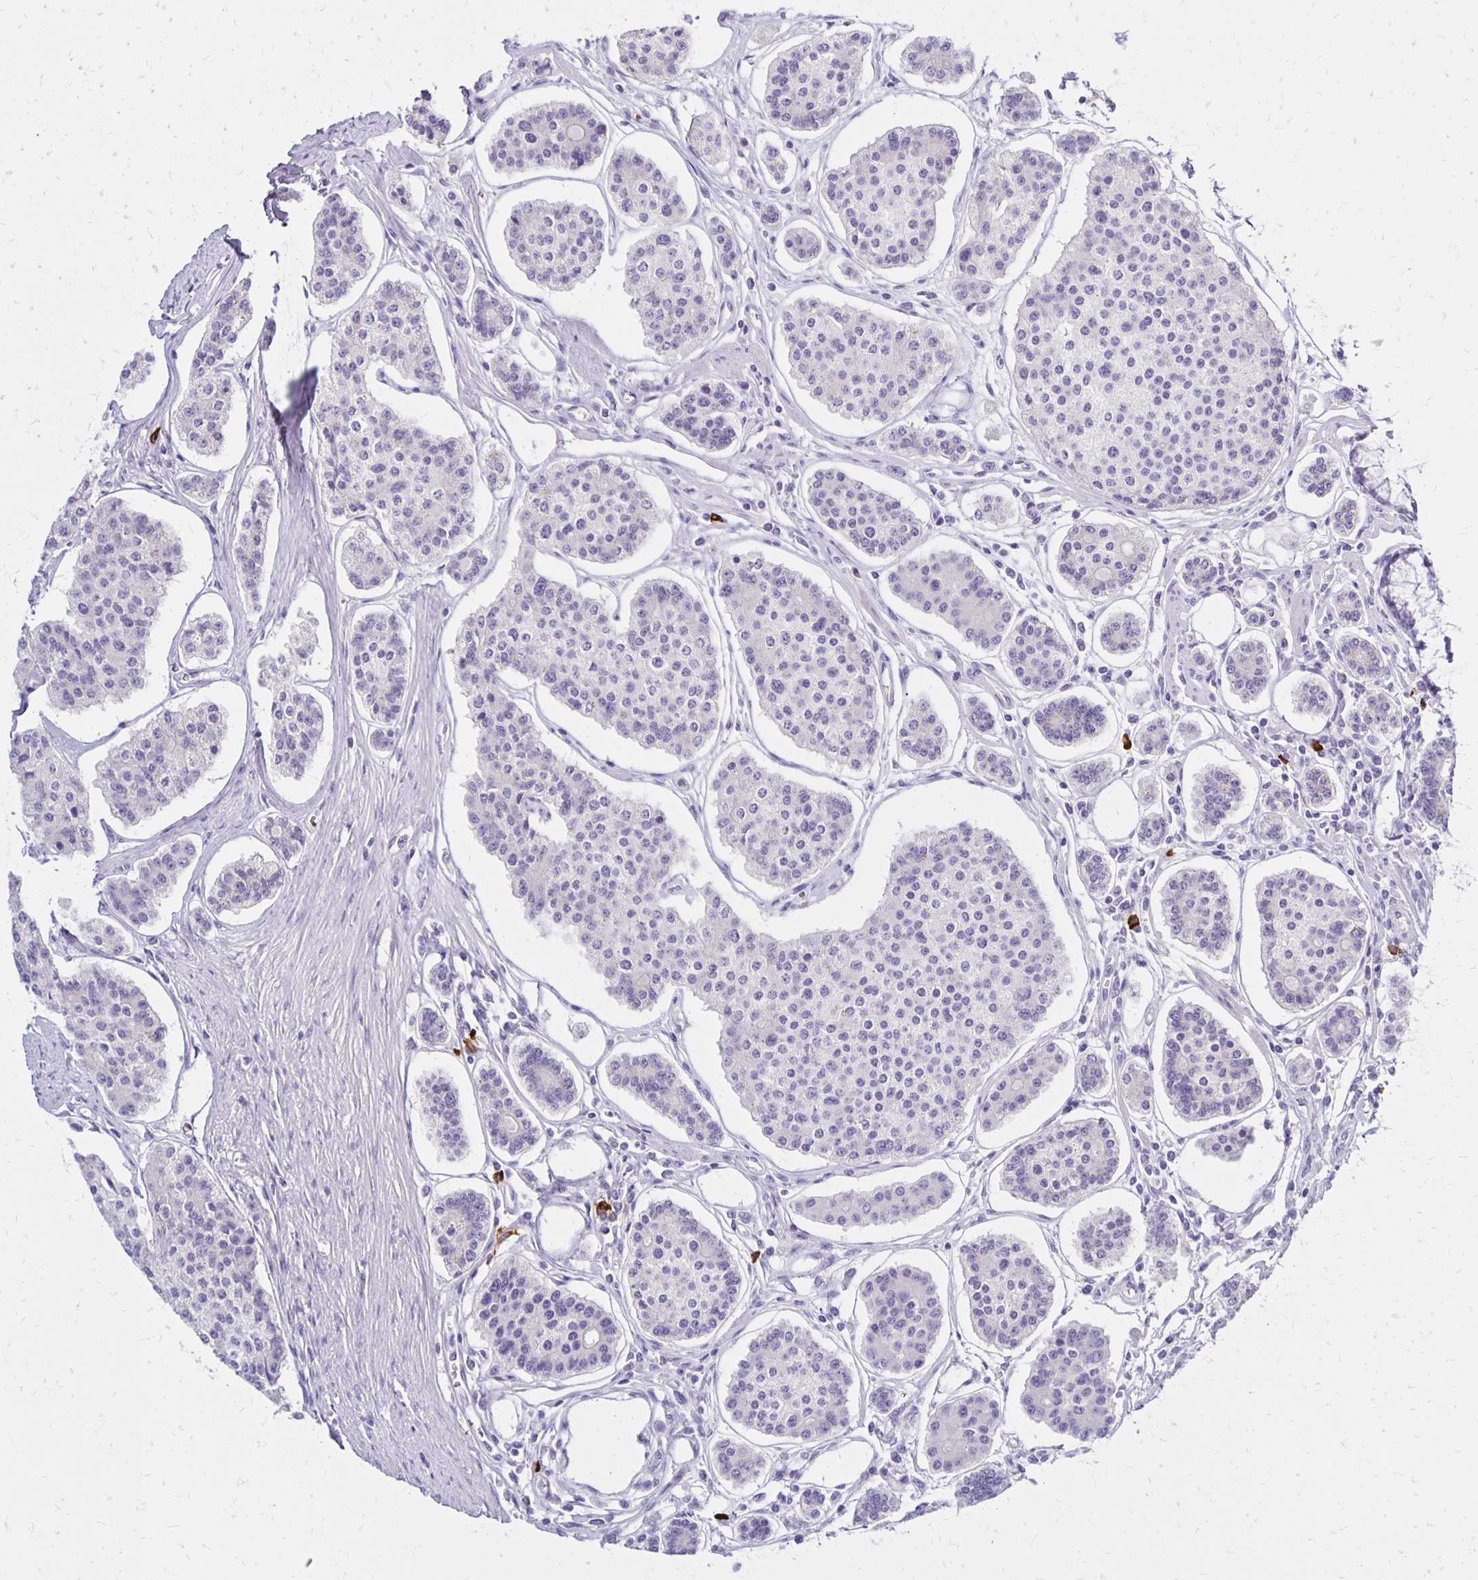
{"staining": {"intensity": "negative", "quantity": "none", "location": "none"}, "tissue": "carcinoid", "cell_type": "Tumor cells", "image_type": "cancer", "snomed": [{"axis": "morphology", "description": "Carcinoid, malignant, NOS"}, {"axis": "topography", "description": "Small intestine"}], "caption": "Malignant carcinoid was stained to show a protein in brown. There is no significant staining in tumor cells. (DAB immunohistochemistry visualized using brightfield microscopy, high magnification).", "gene": "FNTB", "patient": {"sex": "female", "age": 65}}